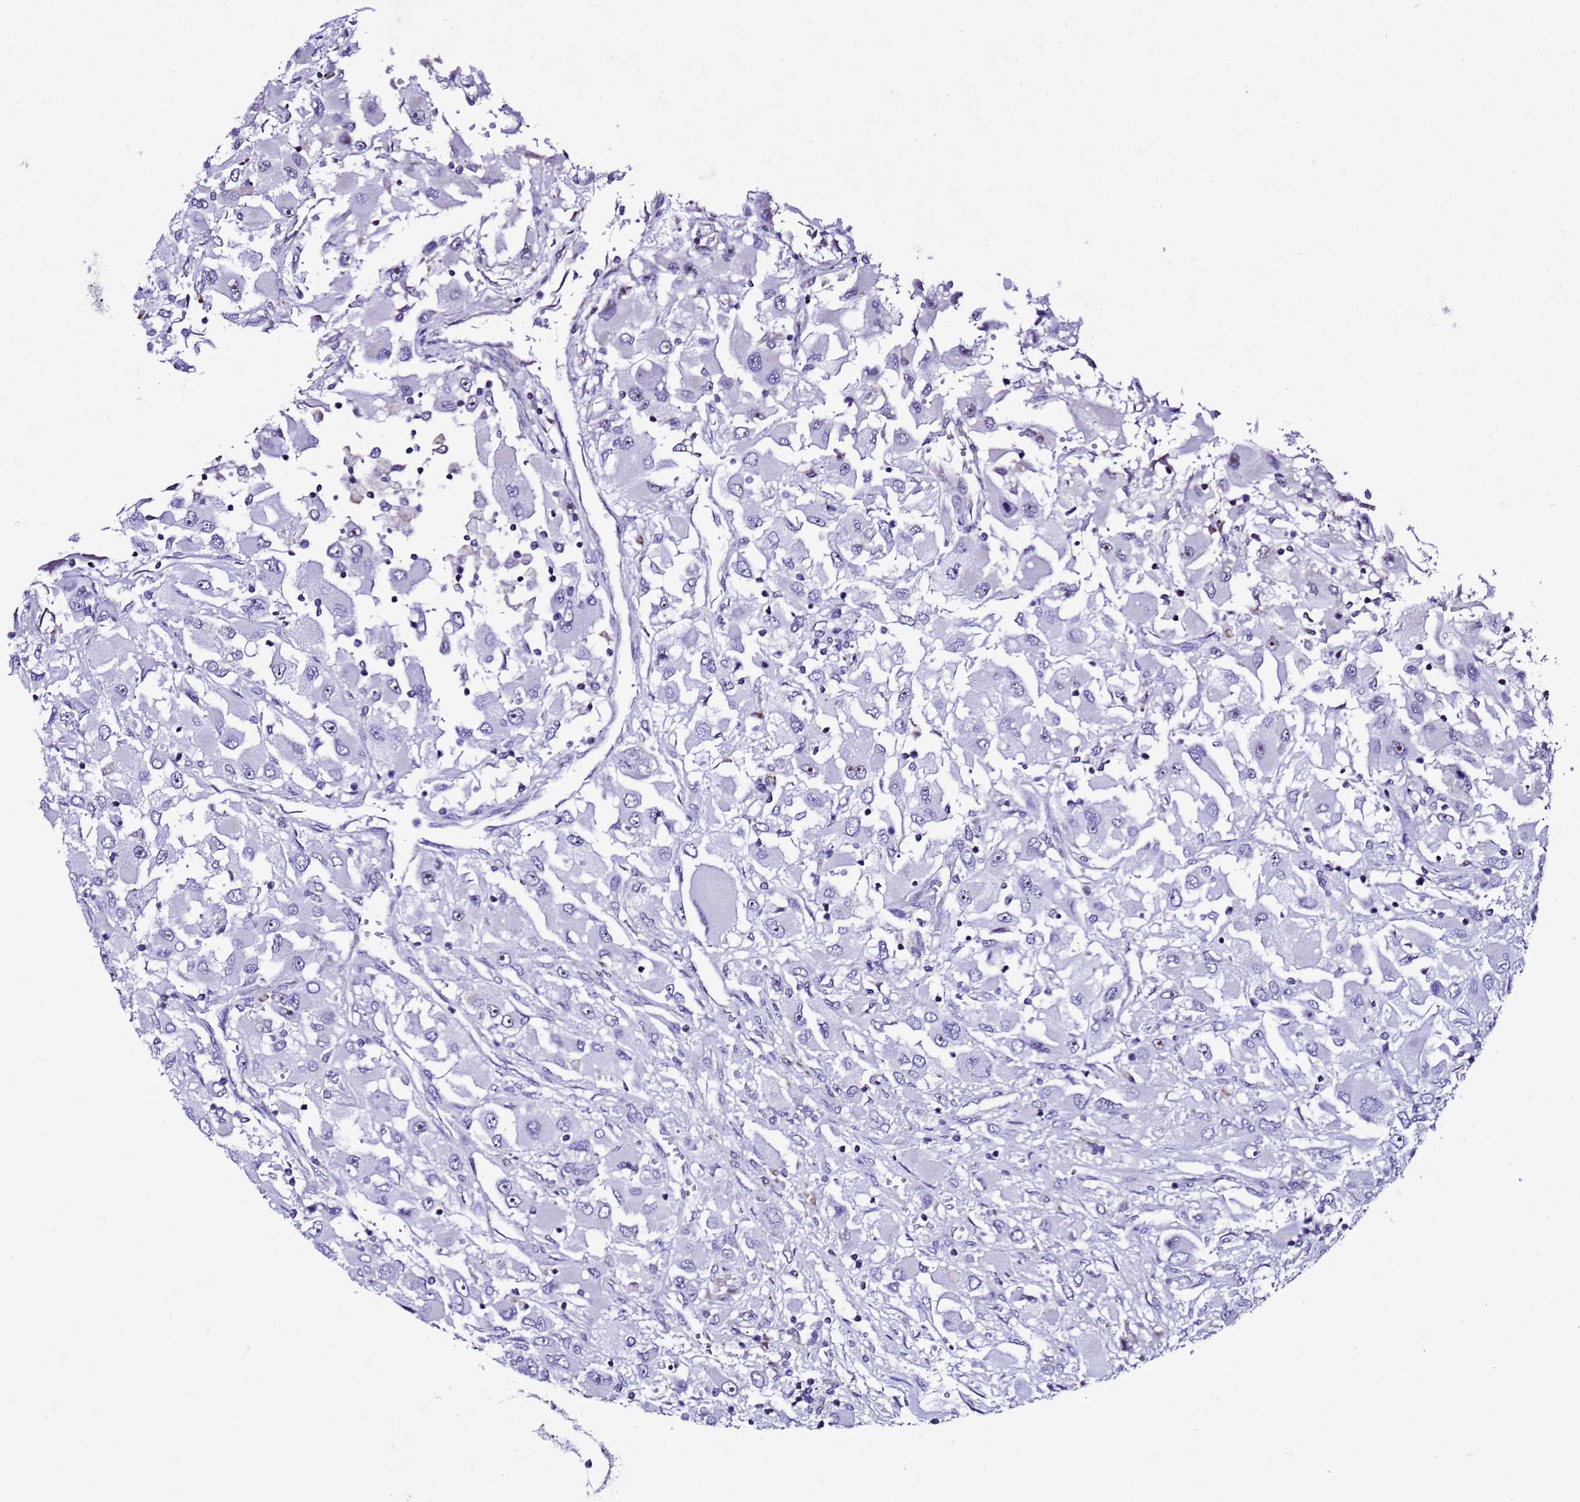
{"staining": {"intensity": "negative", "quantity": "none", "location": "none"}, "tissue": "renal cancer", "cell_type": "Tumor cells", "image_type": "cancer", "snomed": [{"axis": "morphology", "description": "Adenocarcinoma, NOS"}, {"axis": "topography", "description": "Kidney"}], "caption": "The micrograph reveals no significant expression in tumor cells of renal adenocarcinoma.", "gene": "DPH6", "patient": {"sex": "female", "age": 52}}